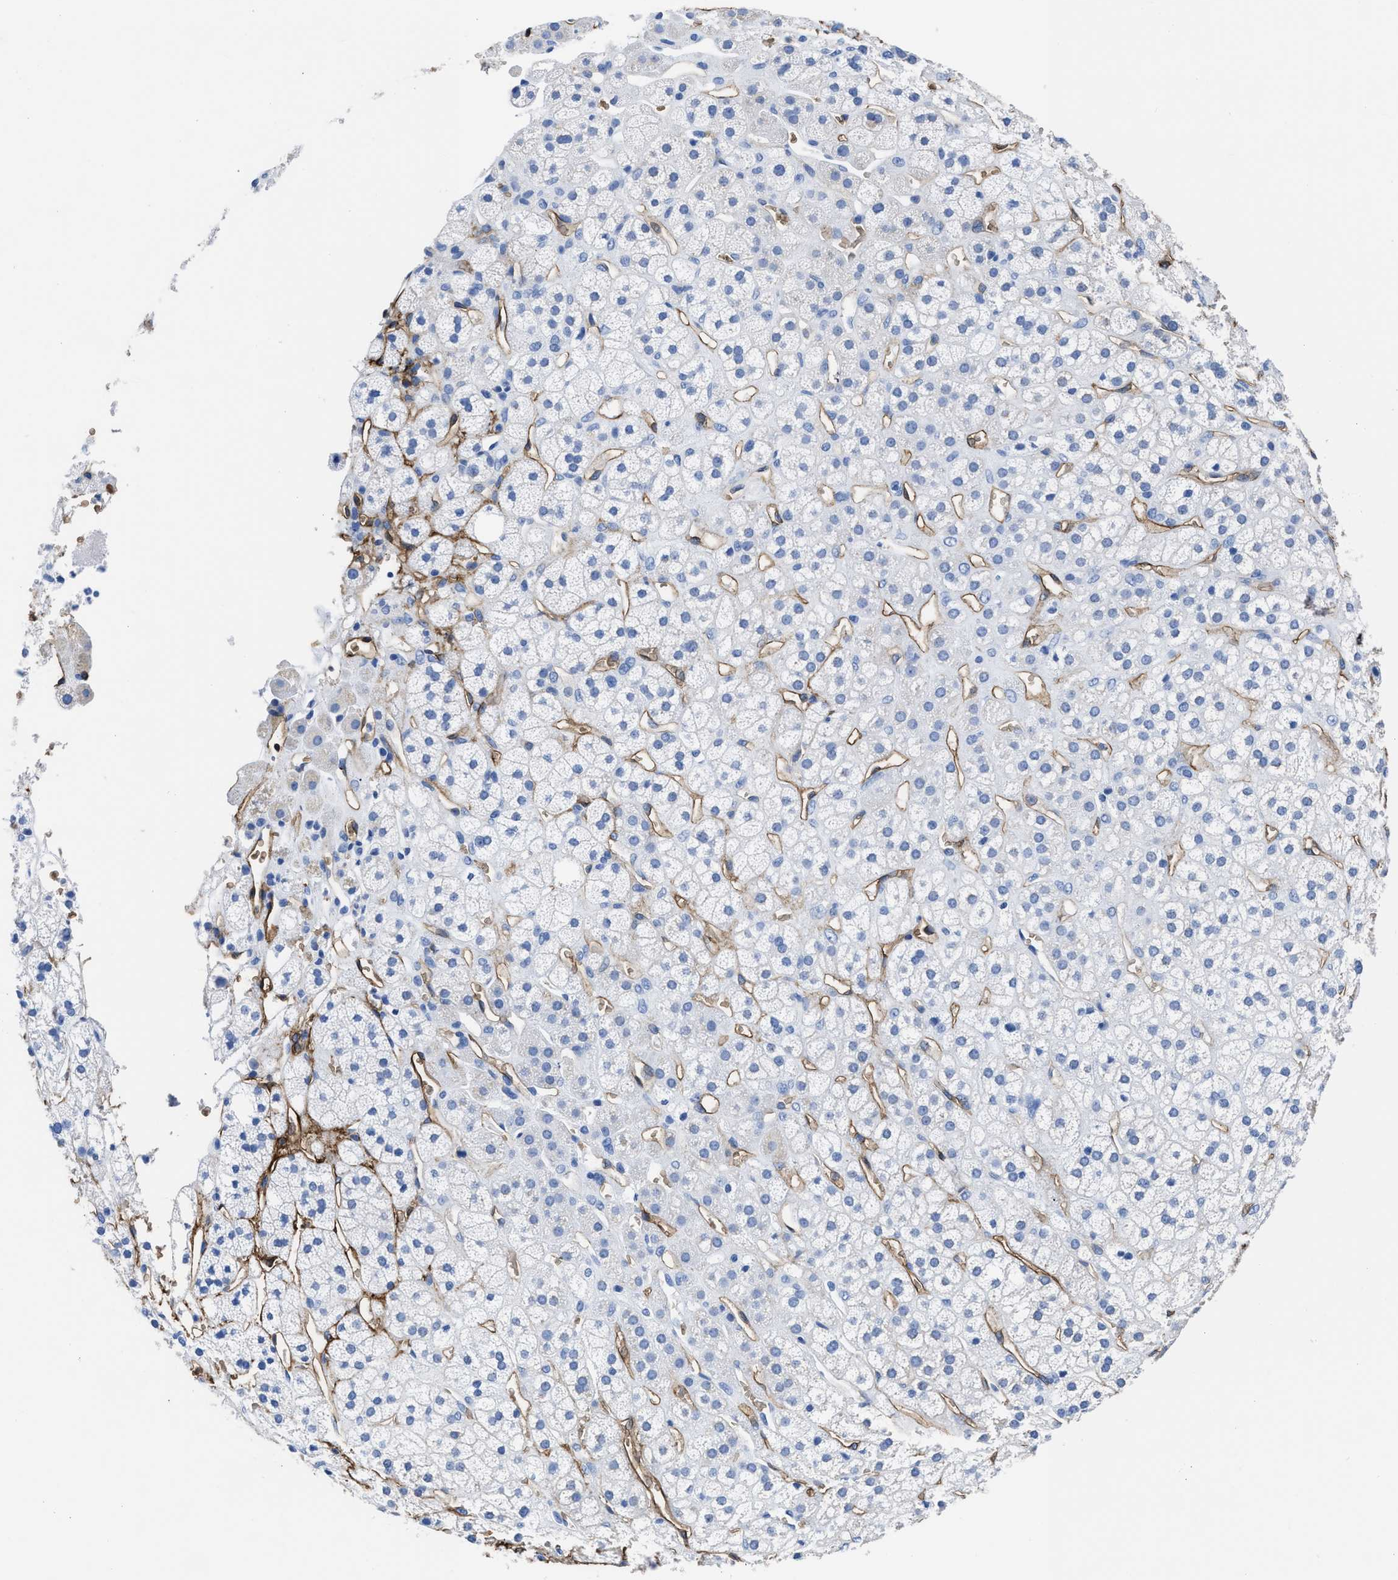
{"staining": {"intensity": "negative", "quantity": "none", "location": "none"}, "tissue": "adrenal gland", "cell_type": "Glandular cells", "image_type": "normal", "snomed": [{"axis": "morphology", "description": "Normal tissue, NOS"}, {"axis": "topography", "description": "Adrenal gland"}], "caption": "The photomicrograph shows no staining of glandular cells in normal adrenal gland. The staining was performed using DAB (3,3'-diaminobenzidine) to visualize the protein expression in brown, while the nuclei were stained in blue with hematoxylin (Magnification: 20x).", "gene": "AQP1", "patient": {"sex": "male", "age": 56}}